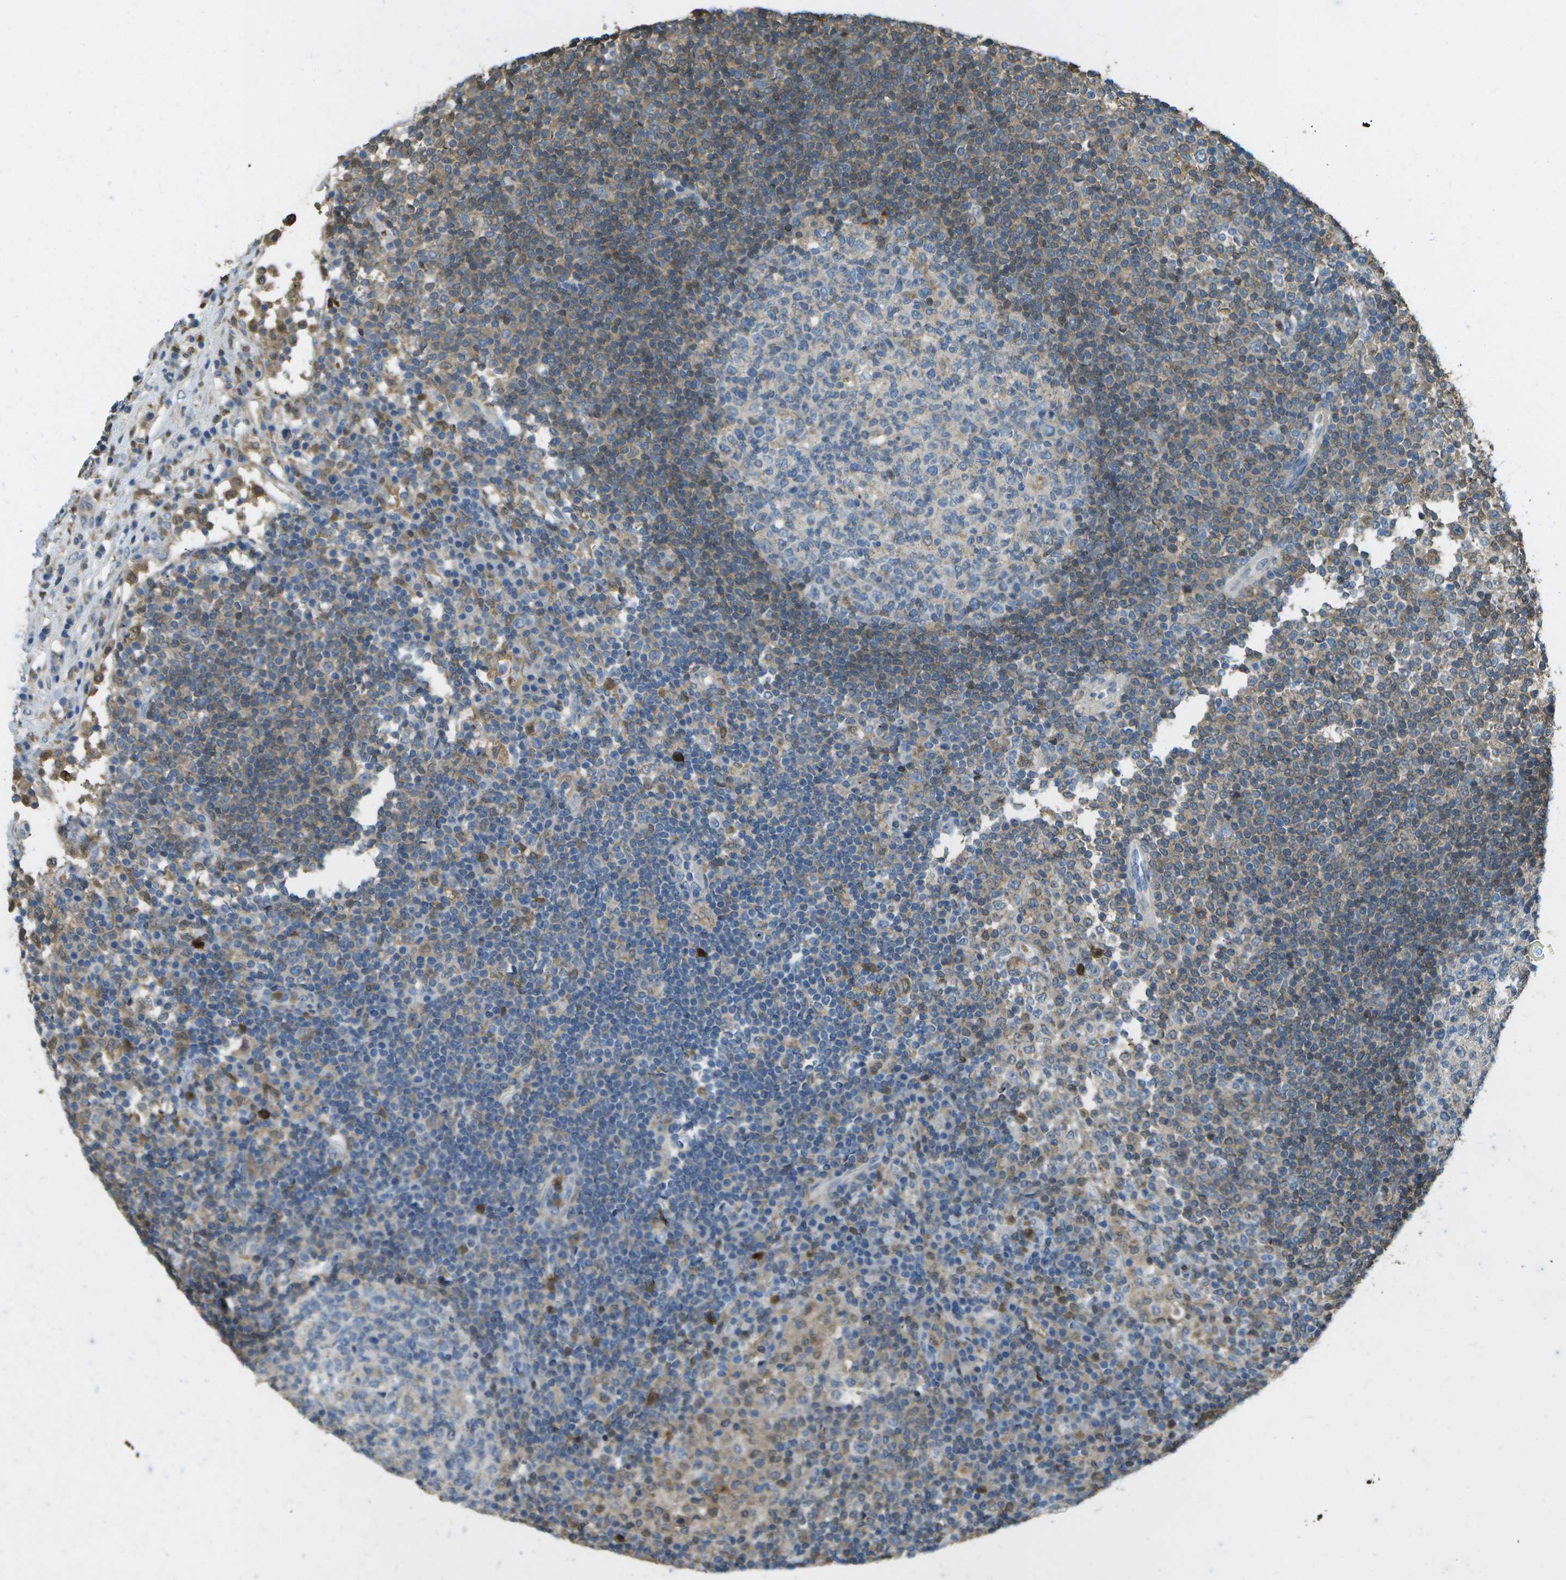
{"staining": {"intensity": "moderate", "quantity": "25%-75%", "location": "cytoplasmic/membranous"}, "tissue": "lymph node", "cell_type": "Germinal center cells", "image_type": "normal", "snomed": [{"axis": "morphology", "description": "Normal tissue, NOS"}, {"axis": "topography", "description": "Lymph node"}], "caption": "Immunohistochemical staining of normal lymph node displays 25%-75% levels of moderate cytoplasmic/membranous protein expression in approximately 25%-75% of germinal center cells. (Brightfield microscopy of DAB IHC at high magnification).", "gene": "CACHD1", "patient": {"sex": "female", "age": 53}}